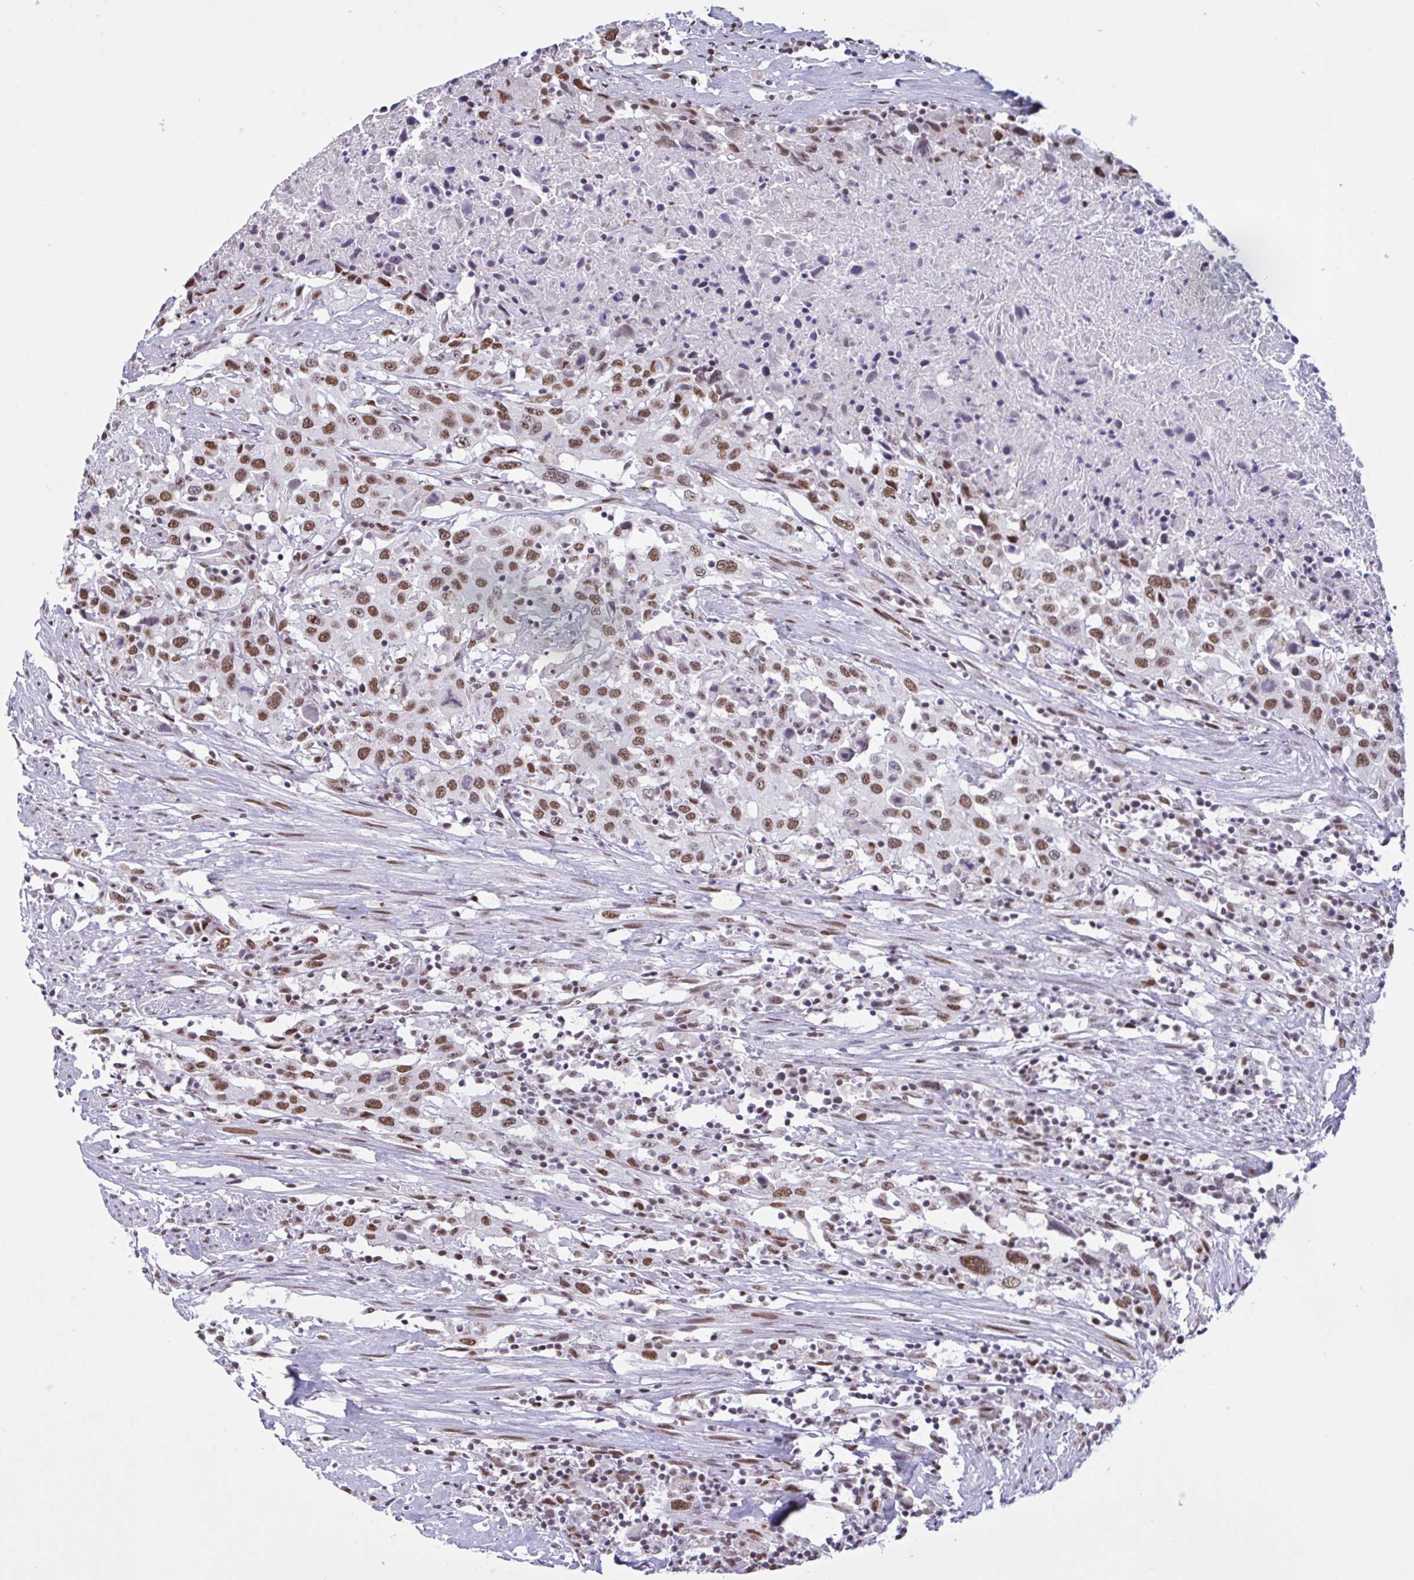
{"staining": {"intensity": "moderate", "quantity": ">75%", "location": "nuclear"}, "tissue": "urothelial cancer", "cell_type": "Tumor cells", "image_type": "cancer", "snomed": [{"axis": "morphology", "description": "Urothelial carcinoma, High grade"}, {"axis": "topography", "description": "Urinary bladder"}], "caption": "Immunohistochemistry (IHC) of high-grade urothelial carcinoma demonstrates medium levels of moderate nuclear expression in approximately >75% of tumor cells.", "gene": "CBFA2T2", "patient": {"sex": "male", "age": 61}}